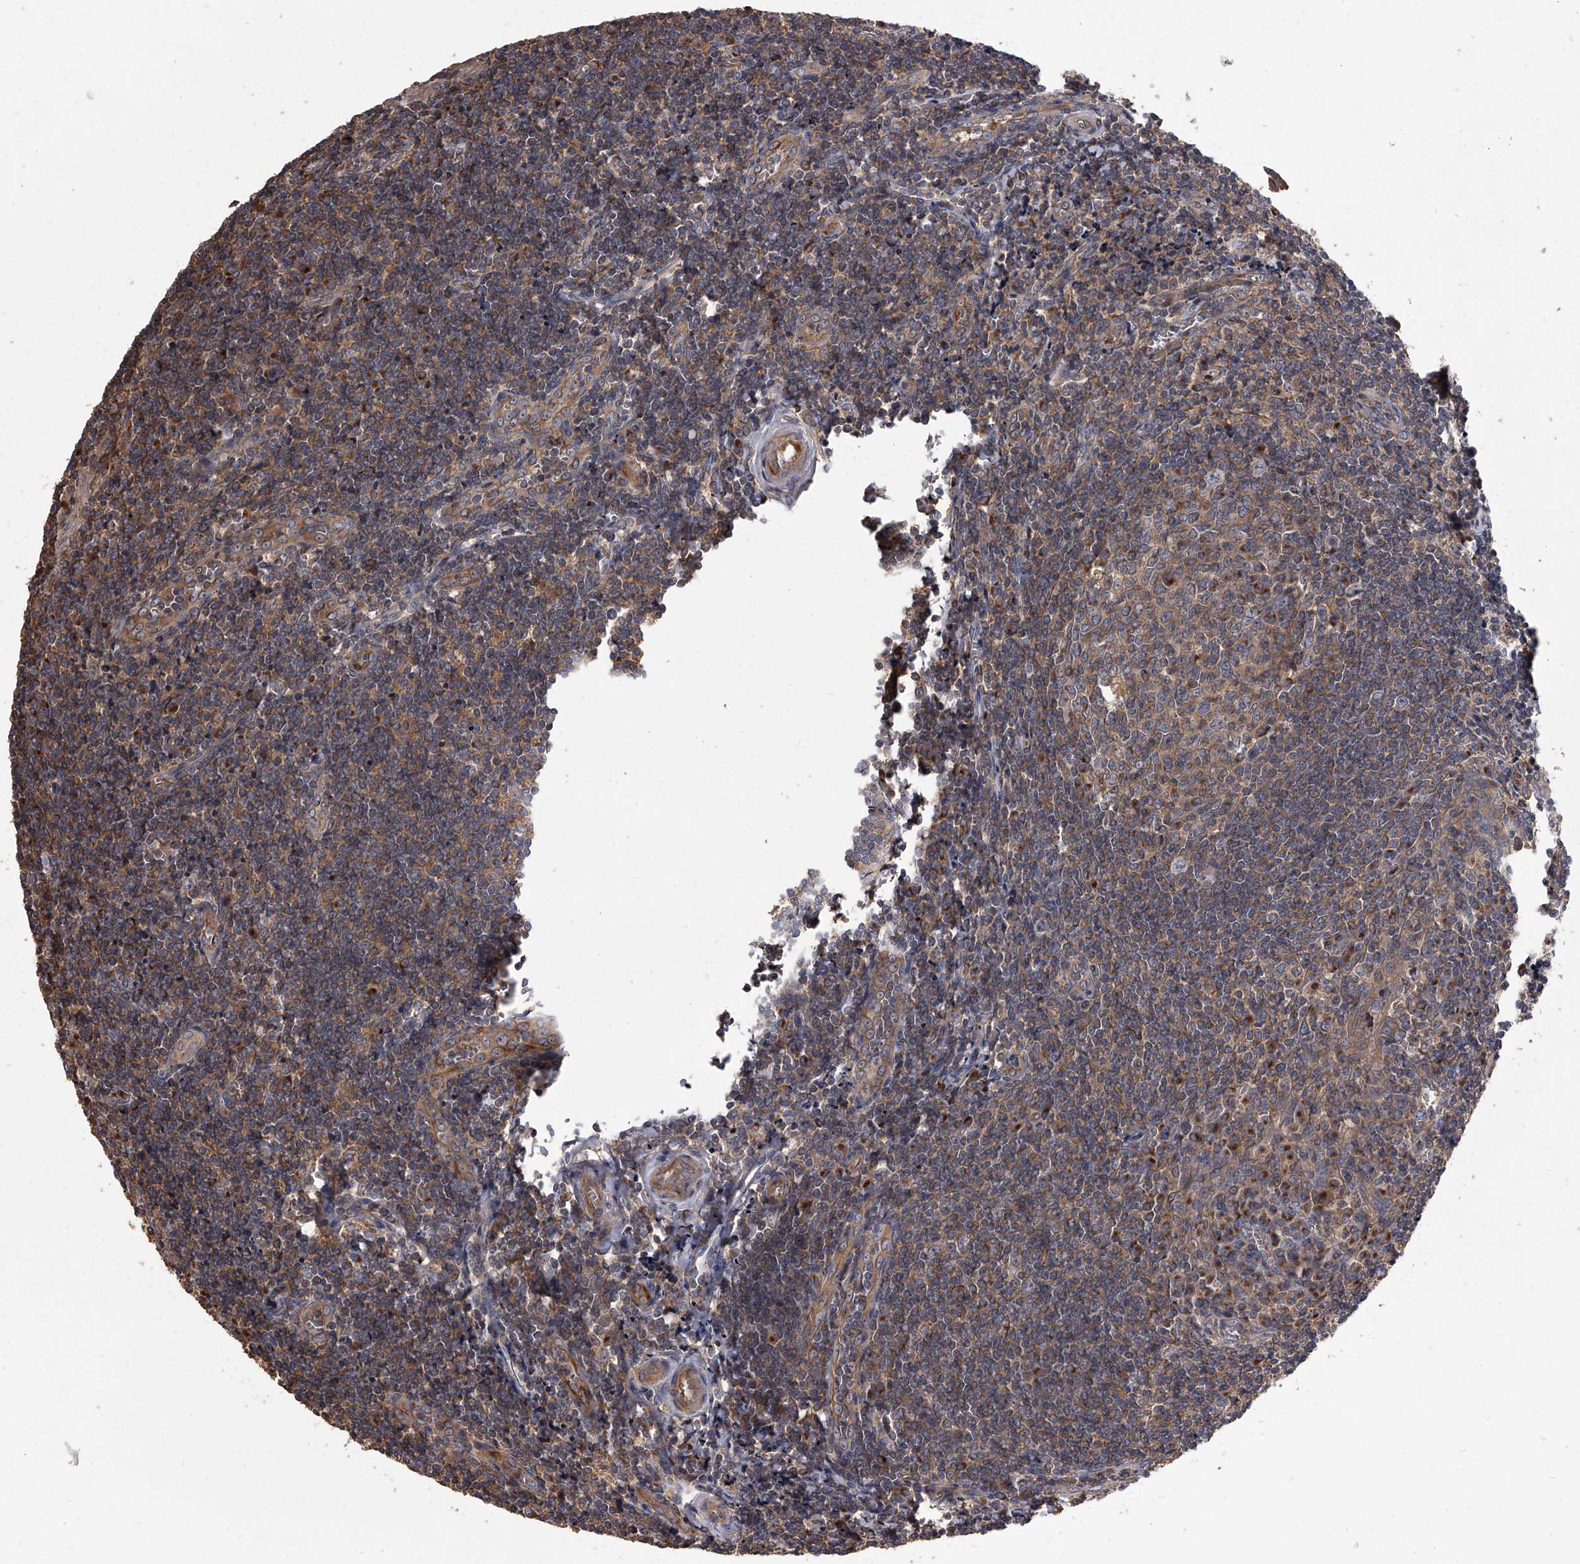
{"staining": {"intensity": "moderate", "quantity": ">75%", "location": "cytoplasmic/membranous"}, "tissue": "tonsil", "cell_type": "Germinal center cells", "image_type": "normal", "snomed": [{"axis": "morphology", "description": "Normal tissue, NOS"}, {"axis": "topography", "description": "Tonsil"}], "caption": "Immunohistochemistry histopathology image of normal tonsil stained for a protein (brown), which displays medium levels of moderate cytoplasmic/membranous staining in approximately >75% of germinal center cells.", "gene": "STK36", "patient": {"sex": "male", "age": 27}}